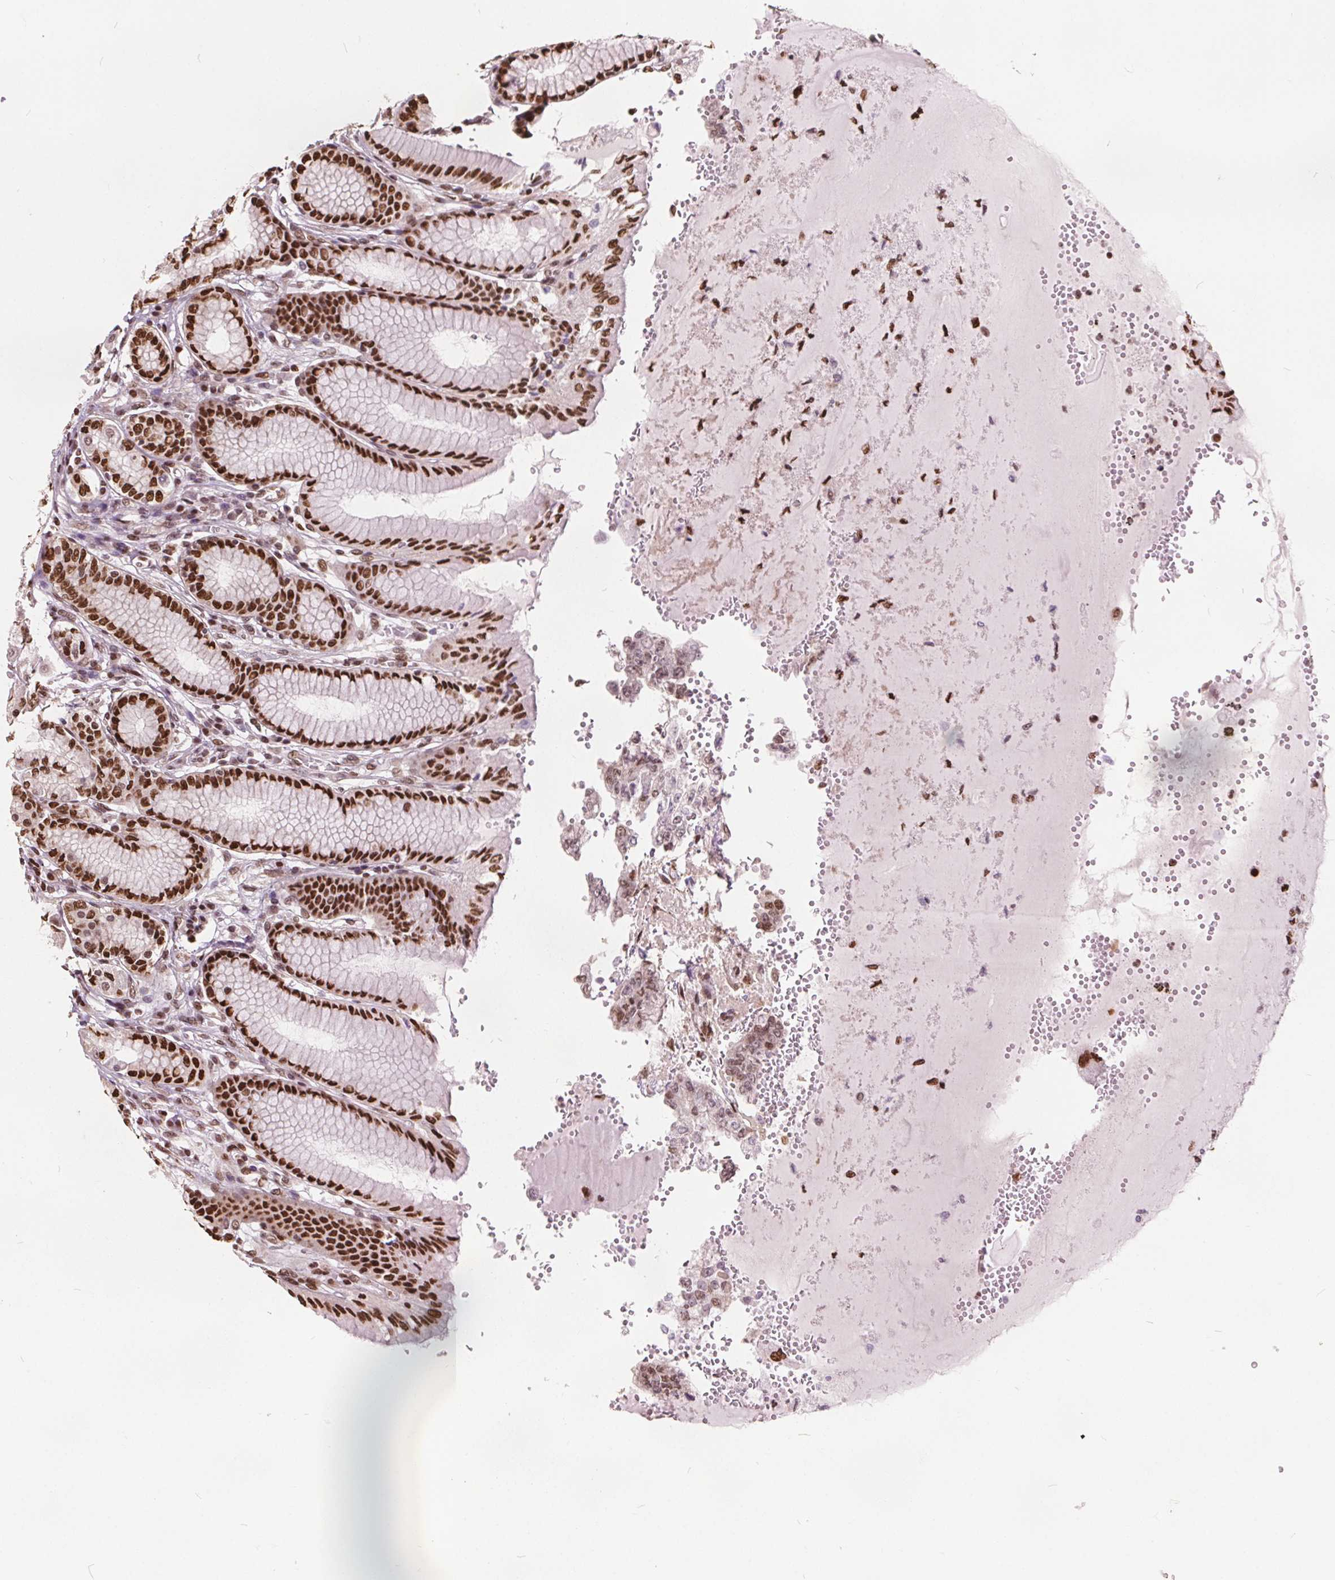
{"staining": {"intensity": "strong", "quantity": ">75%", "location": "nuclear"}, "tissue": "stomach", "cell_type": "Glandular cells", "image_type": "normal", "snomed": [{"axis": "morphology", "description": "Normal tissue, NOS"}, {"axis": "topography", "description": "Stomach"}, {"axis": "topography", "description": "Stomach, lower"}], "caption": "This is a micrograph of IHC staining of unremarkable stomach, which shows strong expression in the nuclear of glandular cells.", "gene": "ISLR2", "patient": {"sex": "male", "age": 76}}